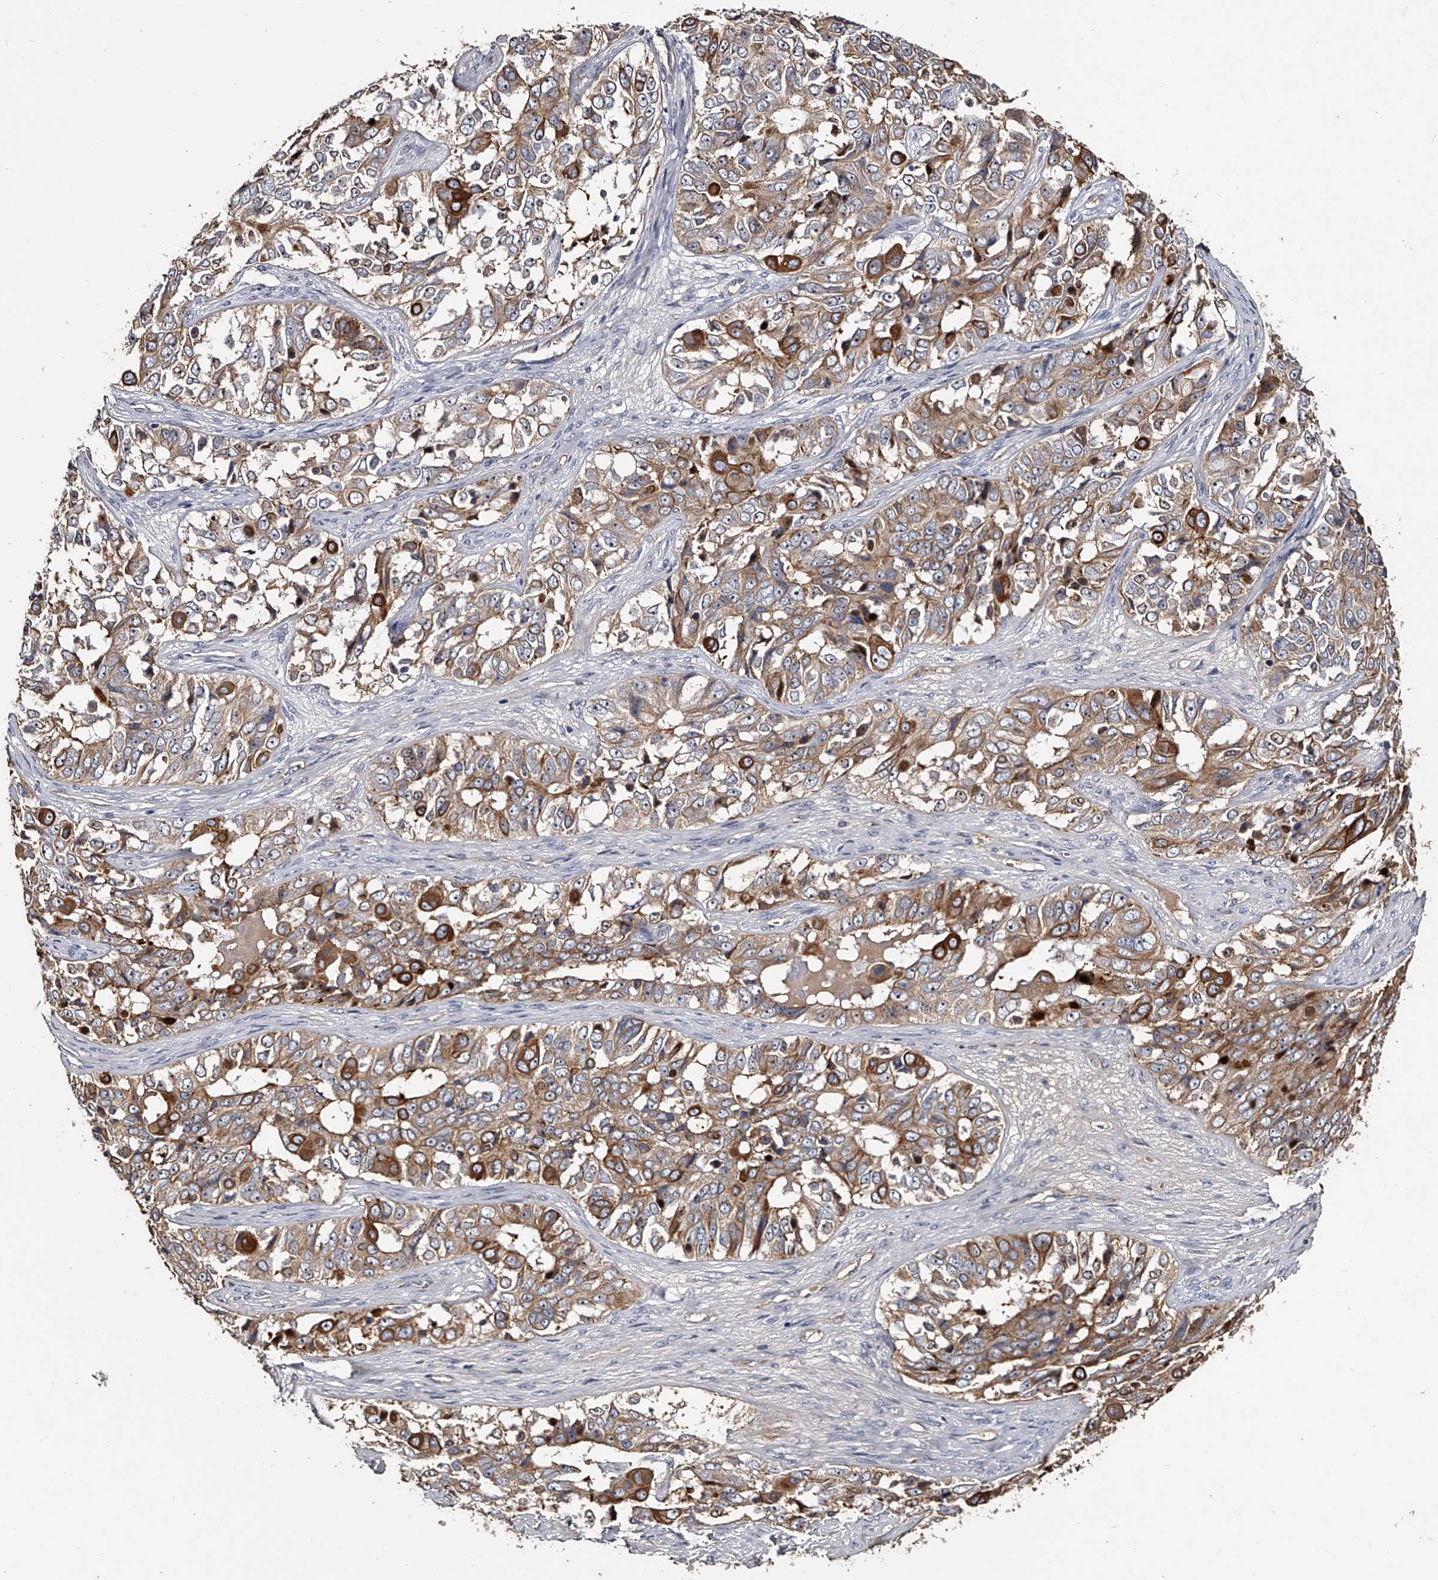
{"staining": {"intensity": "moderate", "quantity": "25%-75%", "location": "cytoplasmic/membranous"}, "tissue": "ovarian cancer", "cell_type": "Tumor cells", "image_type": "cancer", "snomed": [{"axis": "morphology", "description": "Carcinoma, endometroid"}, {"axis": "topography", "description": "Ovary"}], "caption": "This image demonstrates immunohistochemistry (IHC) staining of human endometroid carcinoma (ovarian), with medium moderate cytoplasmic/membranous expression in approximately 25%-75% of tumor cells.", "gene": "MDN1", "patient": {"sex": "female", "age": 51}}